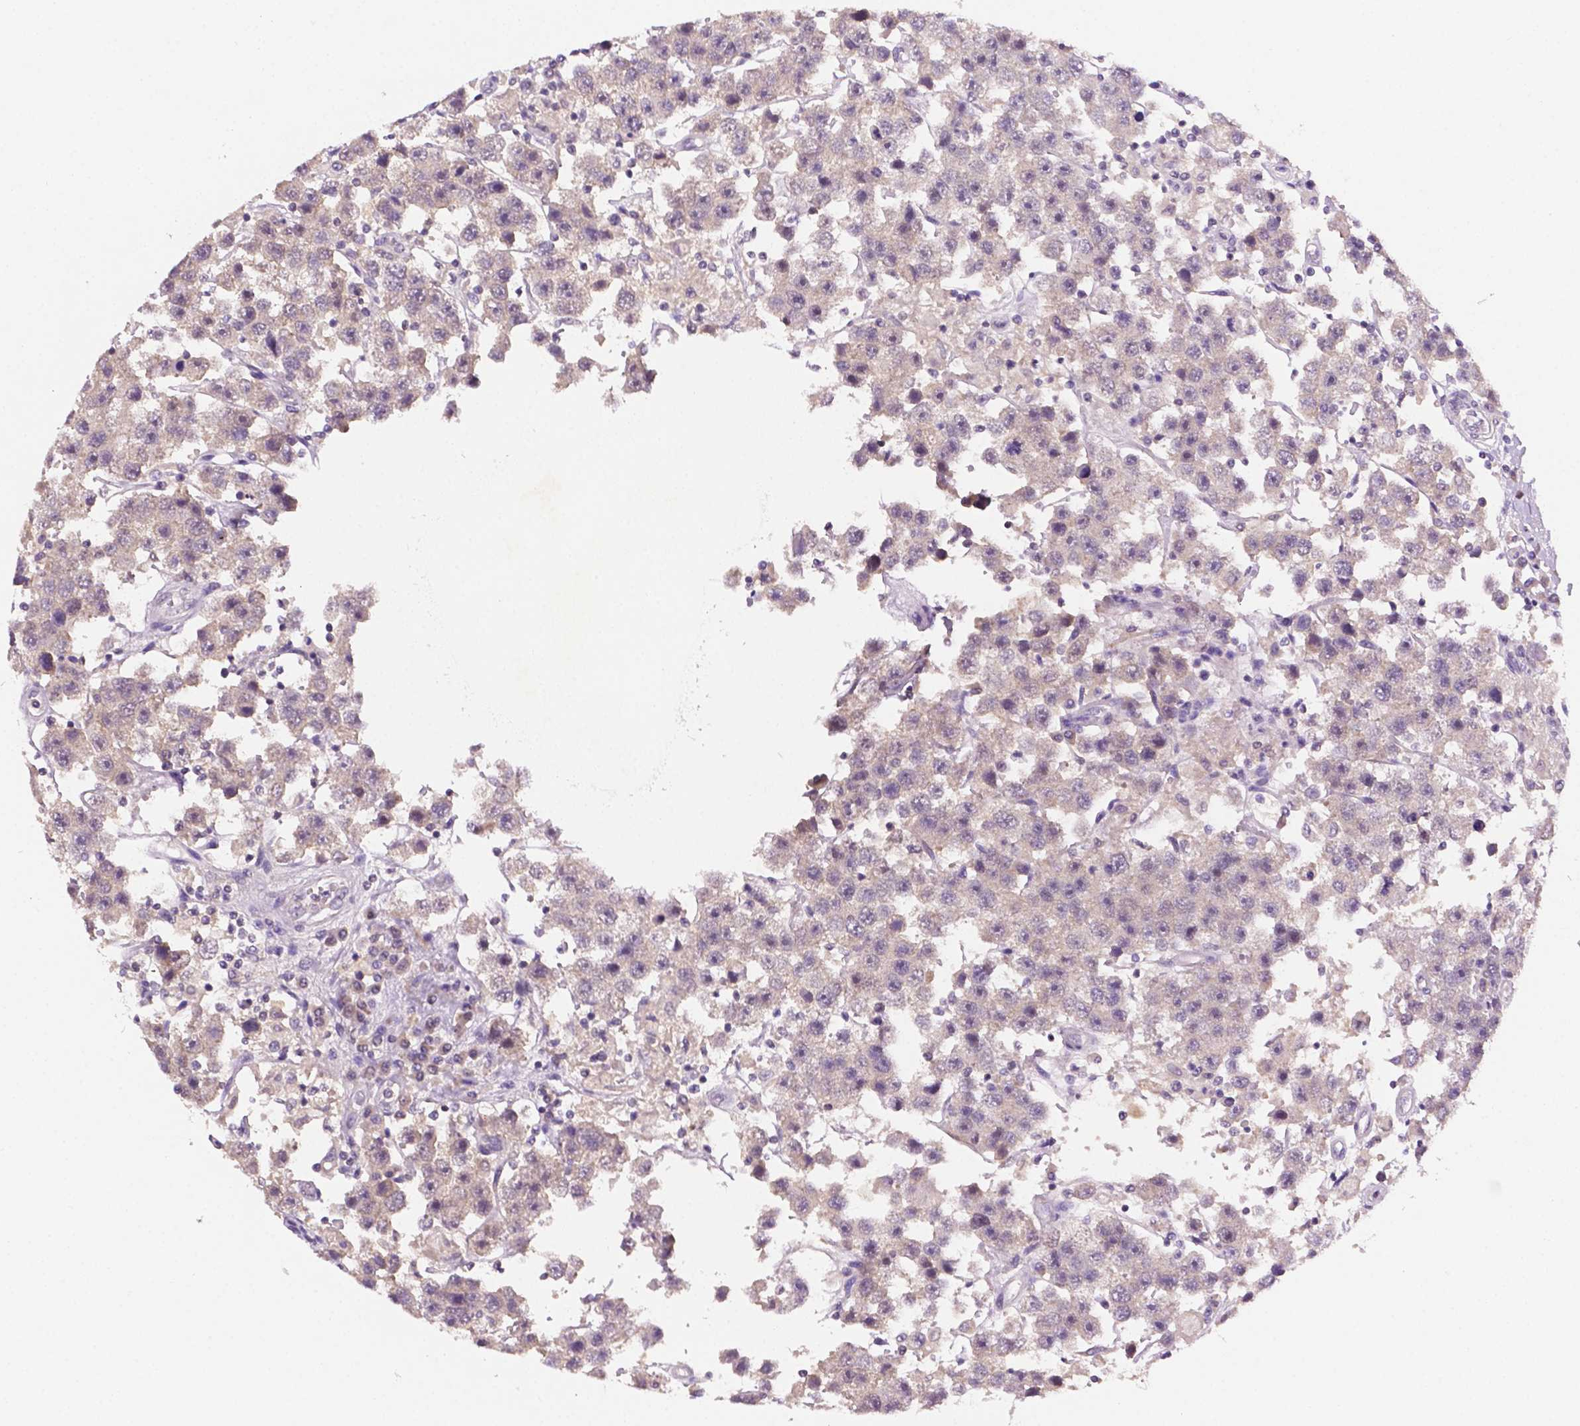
{"staining": {"intensity": "negative", "quantity": "none", "location": "none"}, "tissue": "testis cancer", "cell_type": "Tumor cells", "image_type": "cancer", "snomed": [{"axis": "morphology", "description": "Seminoma, NOS"}, {"axis": "topography", "description": "Testis"}], "caption": "DAB immunohistochemical staining of testis seminoma displays no significant positivity in tumor cells. Brightfield microscopy of immunohistochemistry stained with DAB (3,3'-diaminobenzidine) (brown) and hematoxylin (blue), captured at high magnification.", "gene": "MROH6", "patient": {"sex": "male", "age": 45}}